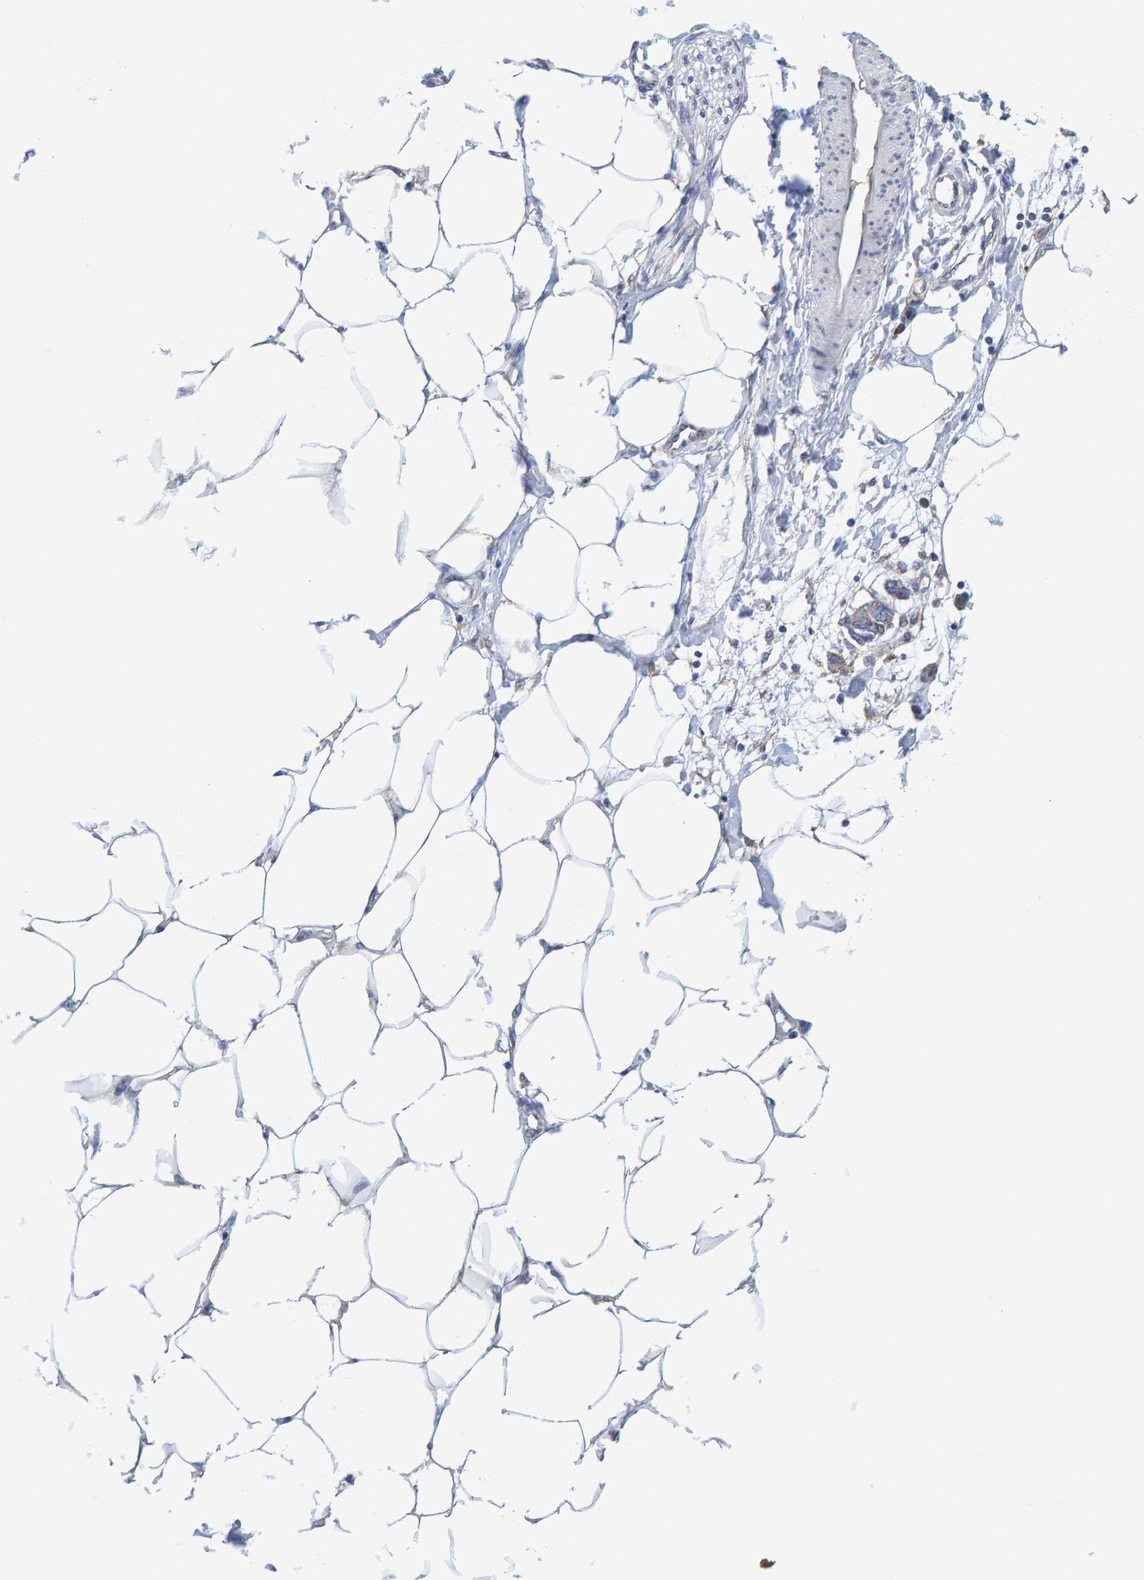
{"staining": {"intensity": "negative", "quantity": "none", "location": "none"}, "tissue": "adipose tissue", "cell_type": "Adipocytes", "image_type": "normal", "snomed": [{"axis": "morphology", "description": "Normal tissue, NOS"}, {"axis": "morphology", "description": "Adenocarcinoma, NOS"}, {"axis": "topography", "description": "Colon"}, {"axis": "topography", "description": "Peripheral nerve tissue"}], "caption": "Histopathology image shows no protein expression in adipocytes of normal adipose tissue. (DAB immunohistochemistry with hematoxylin counter stain).", "gene": "CDK5RAP3", "patient": {"sex": "male", "age": 14}}